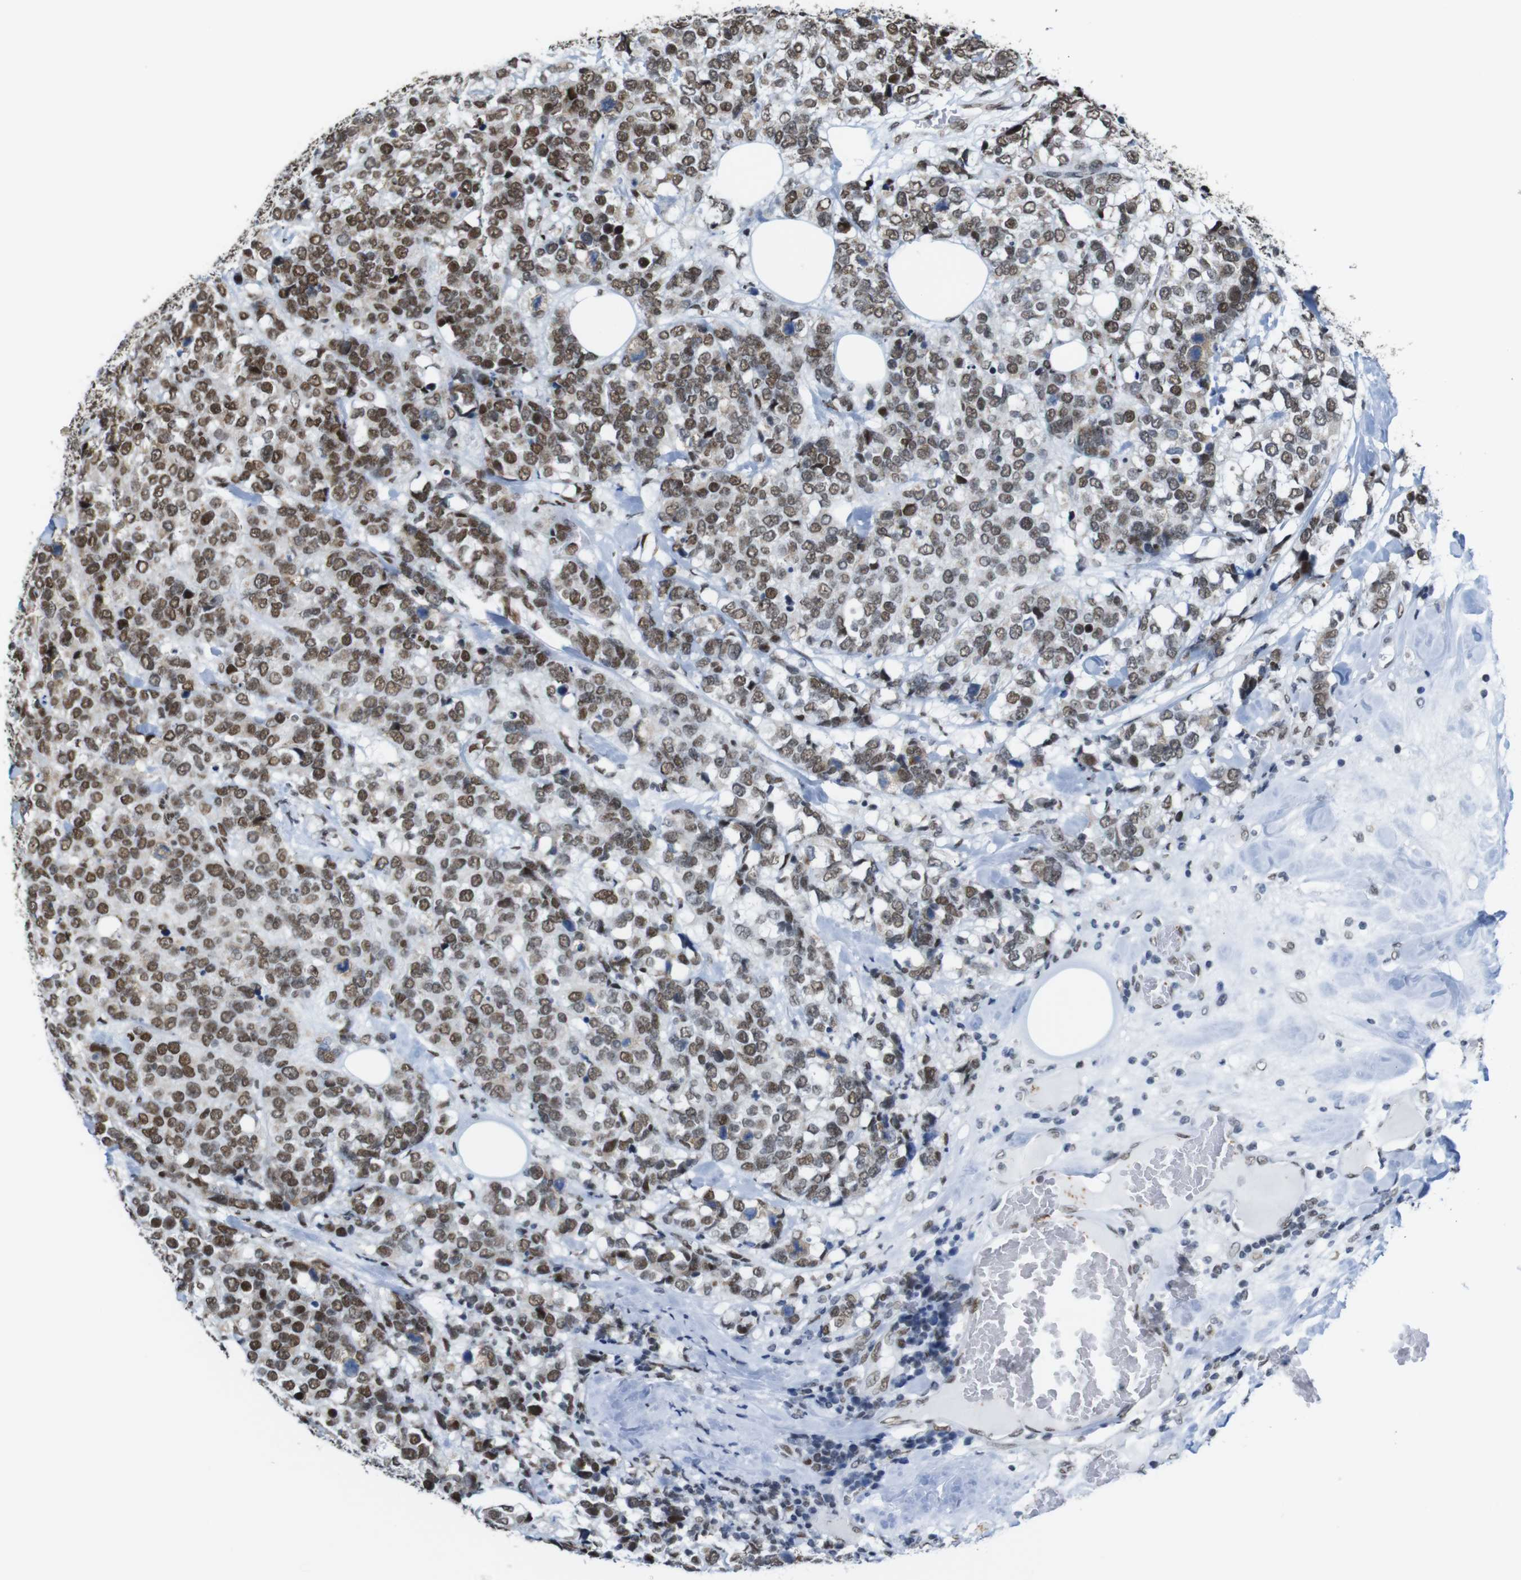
{"staining": {"intensity": "moderate", "quantity": "25%-75%", "location": "nuclear"}, "tissue": "breast cancer", "cell_type": "Tumor cells", "image_type": "cancer", "snomed": [{"axis": "morphology", "description": "Lobular carcinoma"}, {"axis": "topography", "description": "Breast"}], "caption": "This micrograph reveals immunohistochemistry staining of lobular carcinoma (breast), with medium moderate nuclear staining in about 25%-75% of tumor cells.", "gene": "ROMO1", "patient": {"sex": "female", "age": 59}}